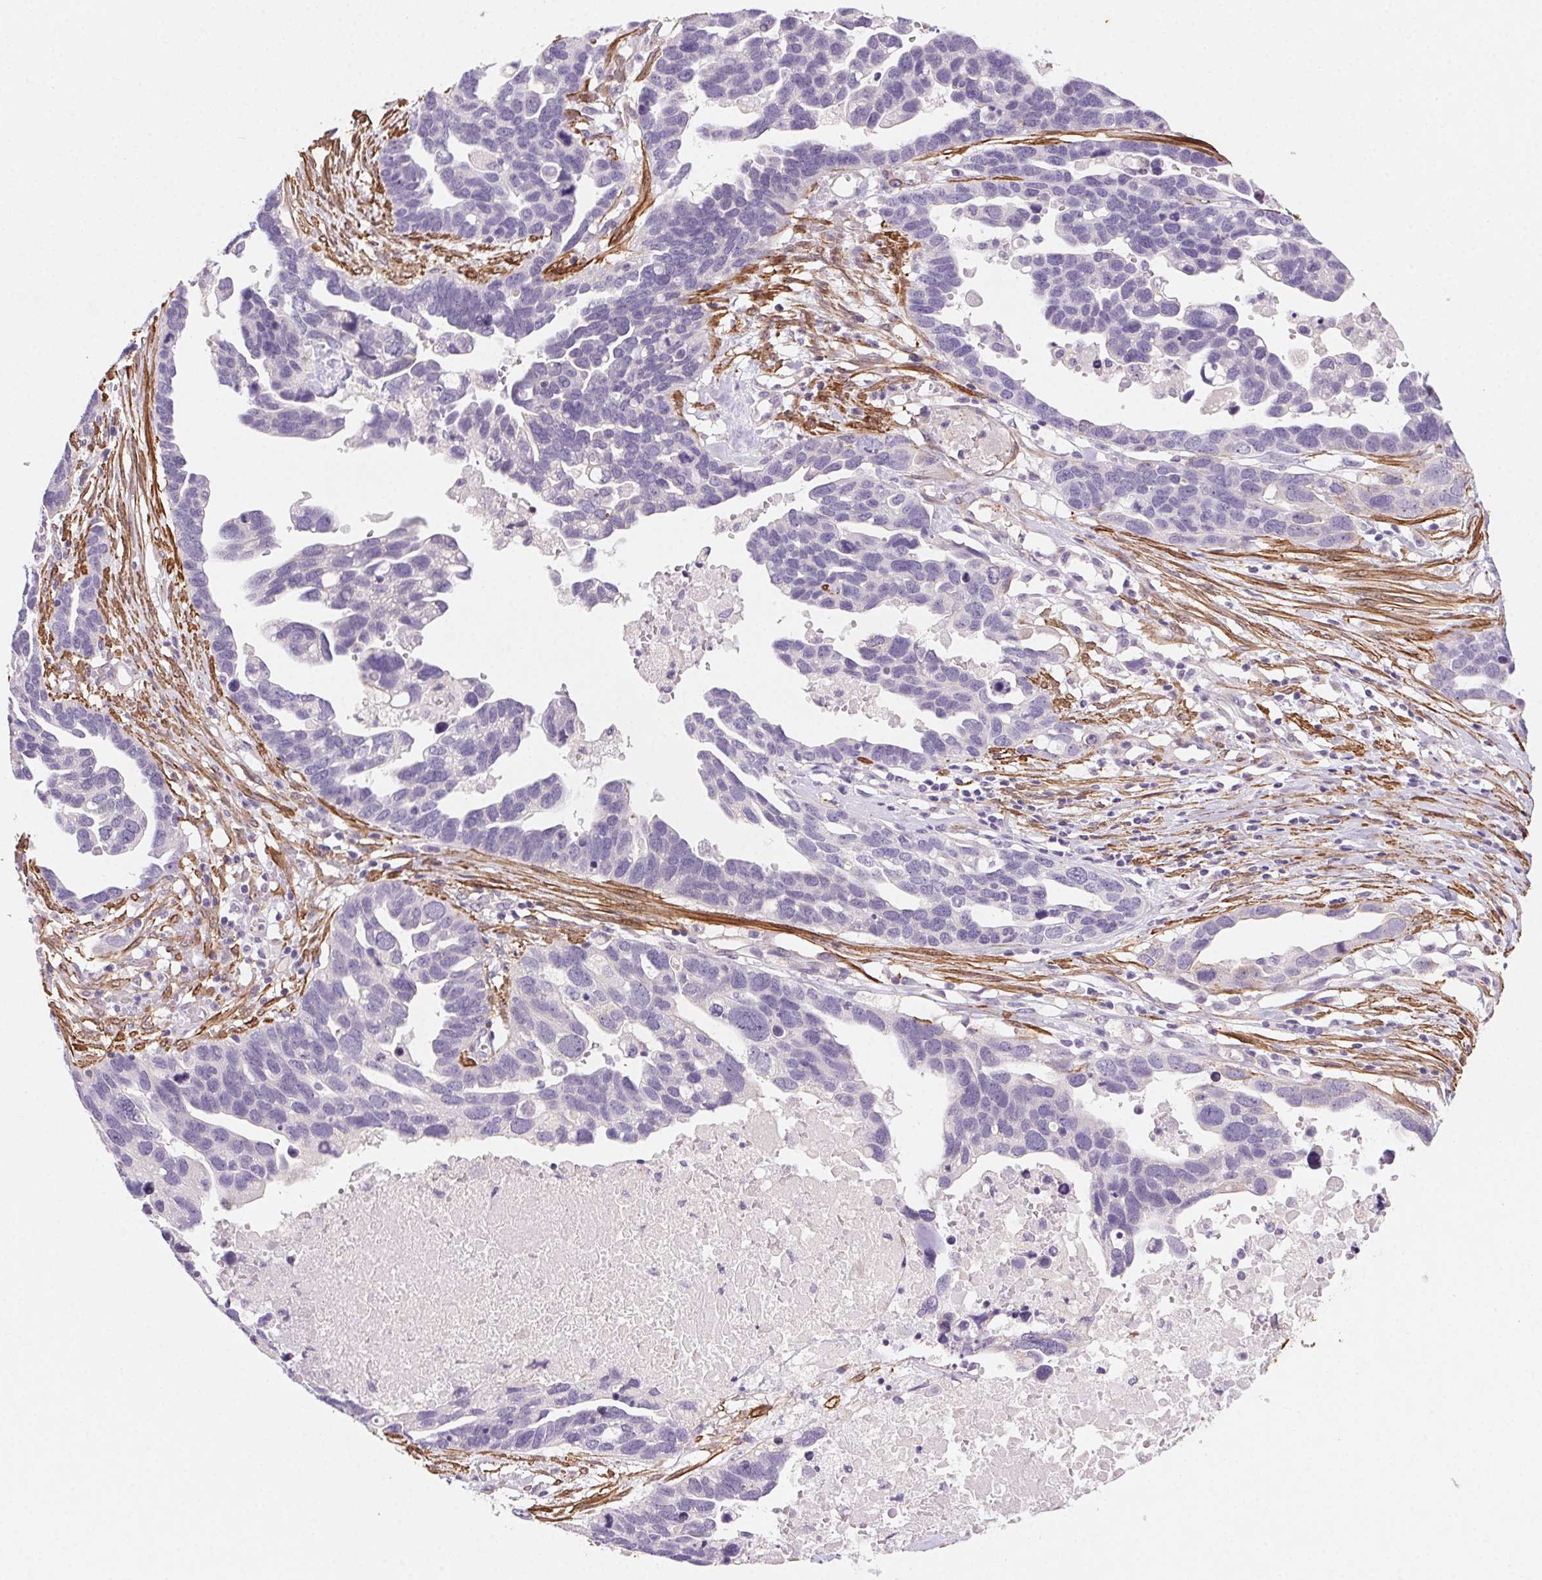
{"staining": {"intensity": "negative", "quantity": "none", "location": "none"}, "tissue": "ovarian cancer", "cell_type": "Tumor cells", "image_type": "cancer", "snomed": [{"axis": "morphology", "description": "Cystadenocarcinoma, serous, NOS"}, {"axis": "topography", "description": "Ovary"}], "caption": "A high-resolution histopathology image shows IHC staining of serous cystadenocarcinoma (ovarian), which exhibits no significant staining in tumor cells.", "gene": "GPX8", "patient": {"sex": "female", "age": 54}}